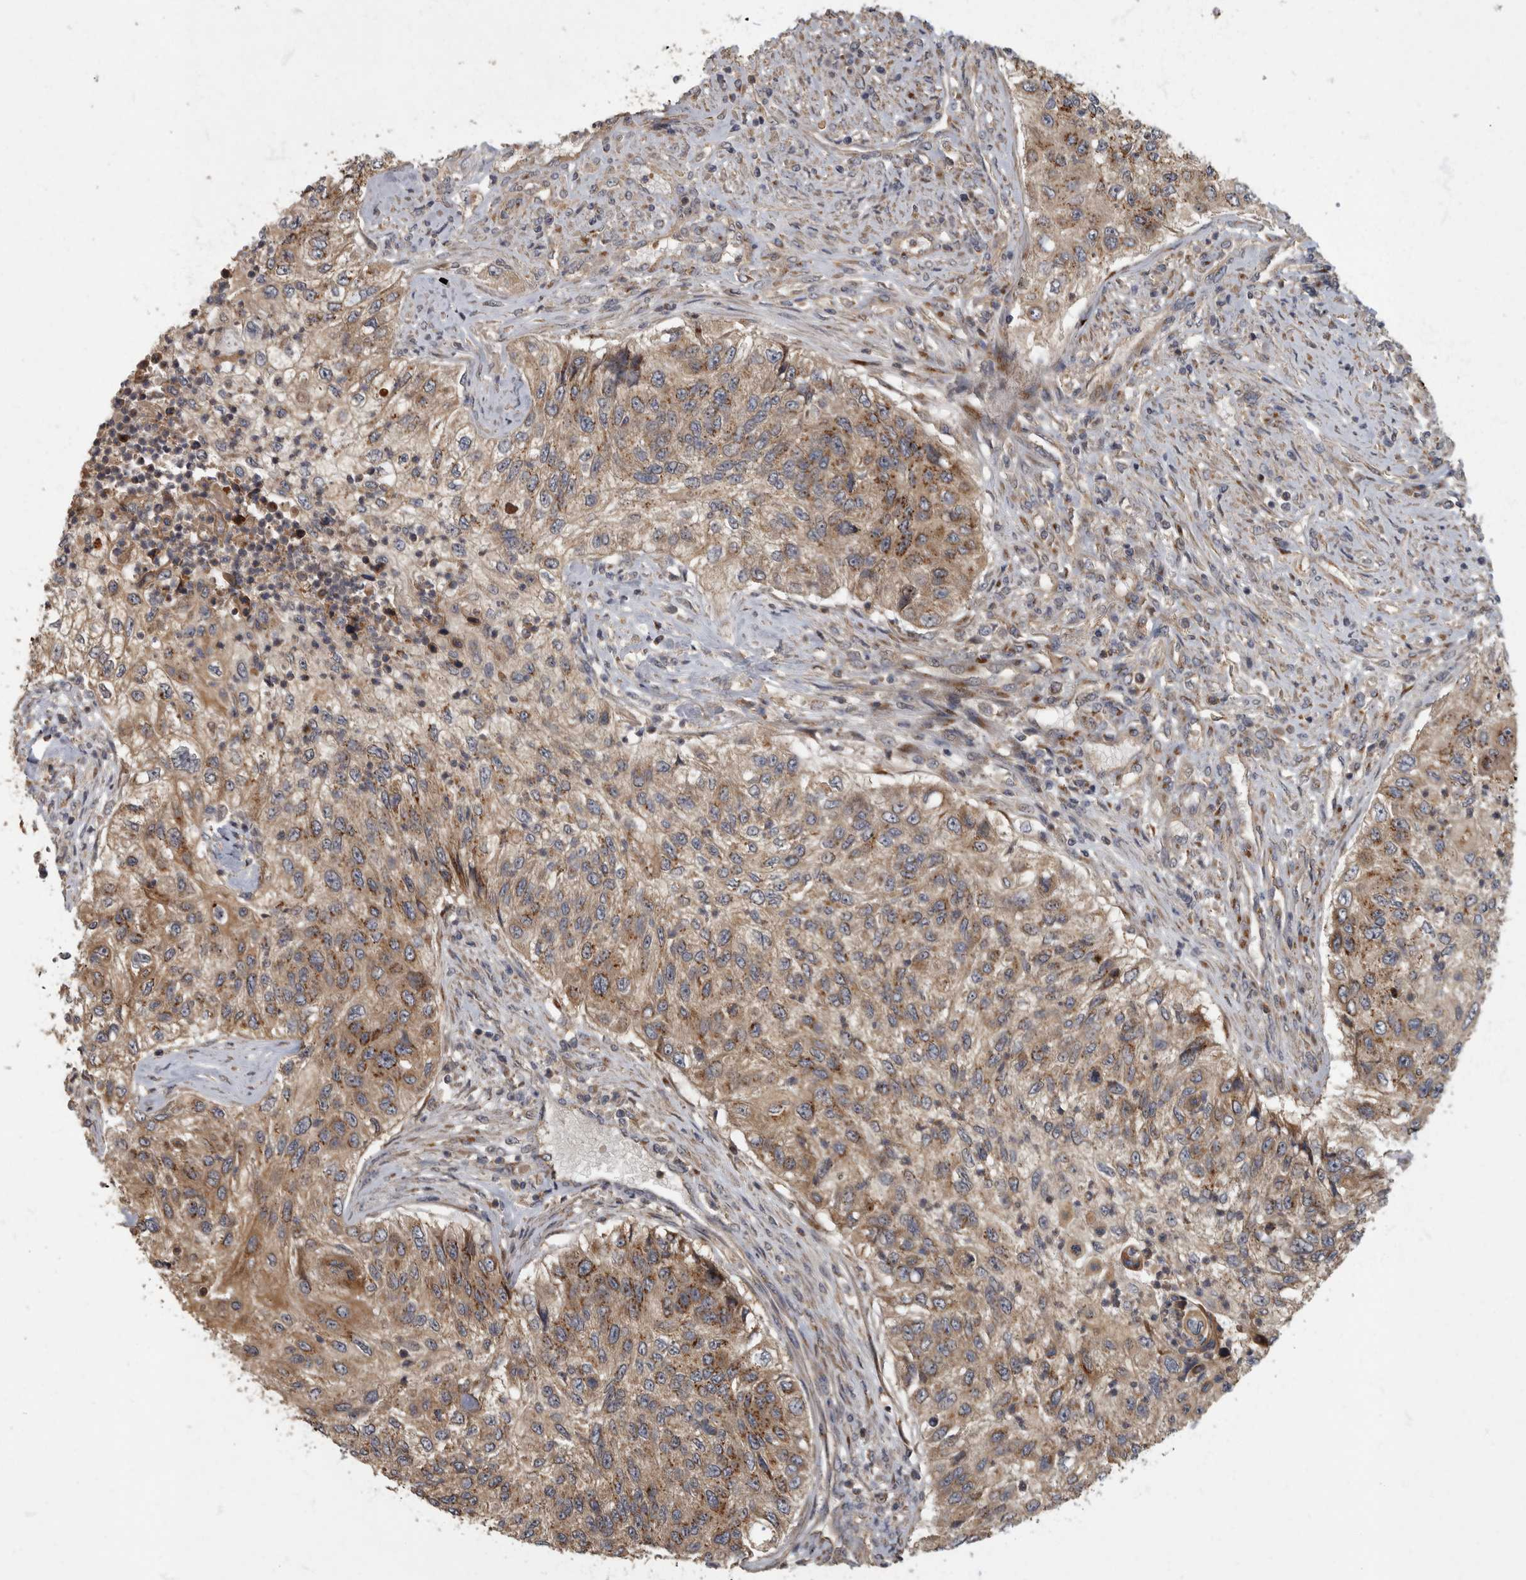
{"staining": {"intensity": "moderate", "quantity": ">75%", "location": "cytoplasmic/membranous"}, "tissue": "urothelial cancer", "cell_type": "Tumor cells", "image_type": "cancer", "snomed": [{"axis": "morphology", "description": "Urothelial carcinoma, High grade"}, {"axis": "topography", "description": "Urinary bladder"}], "caption": "Moderate cytoplasmic/membranous expression is appreciated in about >75% of tumor cells in urothelial carcinoma (high-grade).", "gene": "IQCK", "patient": {"sex": "female", "age": 60}}